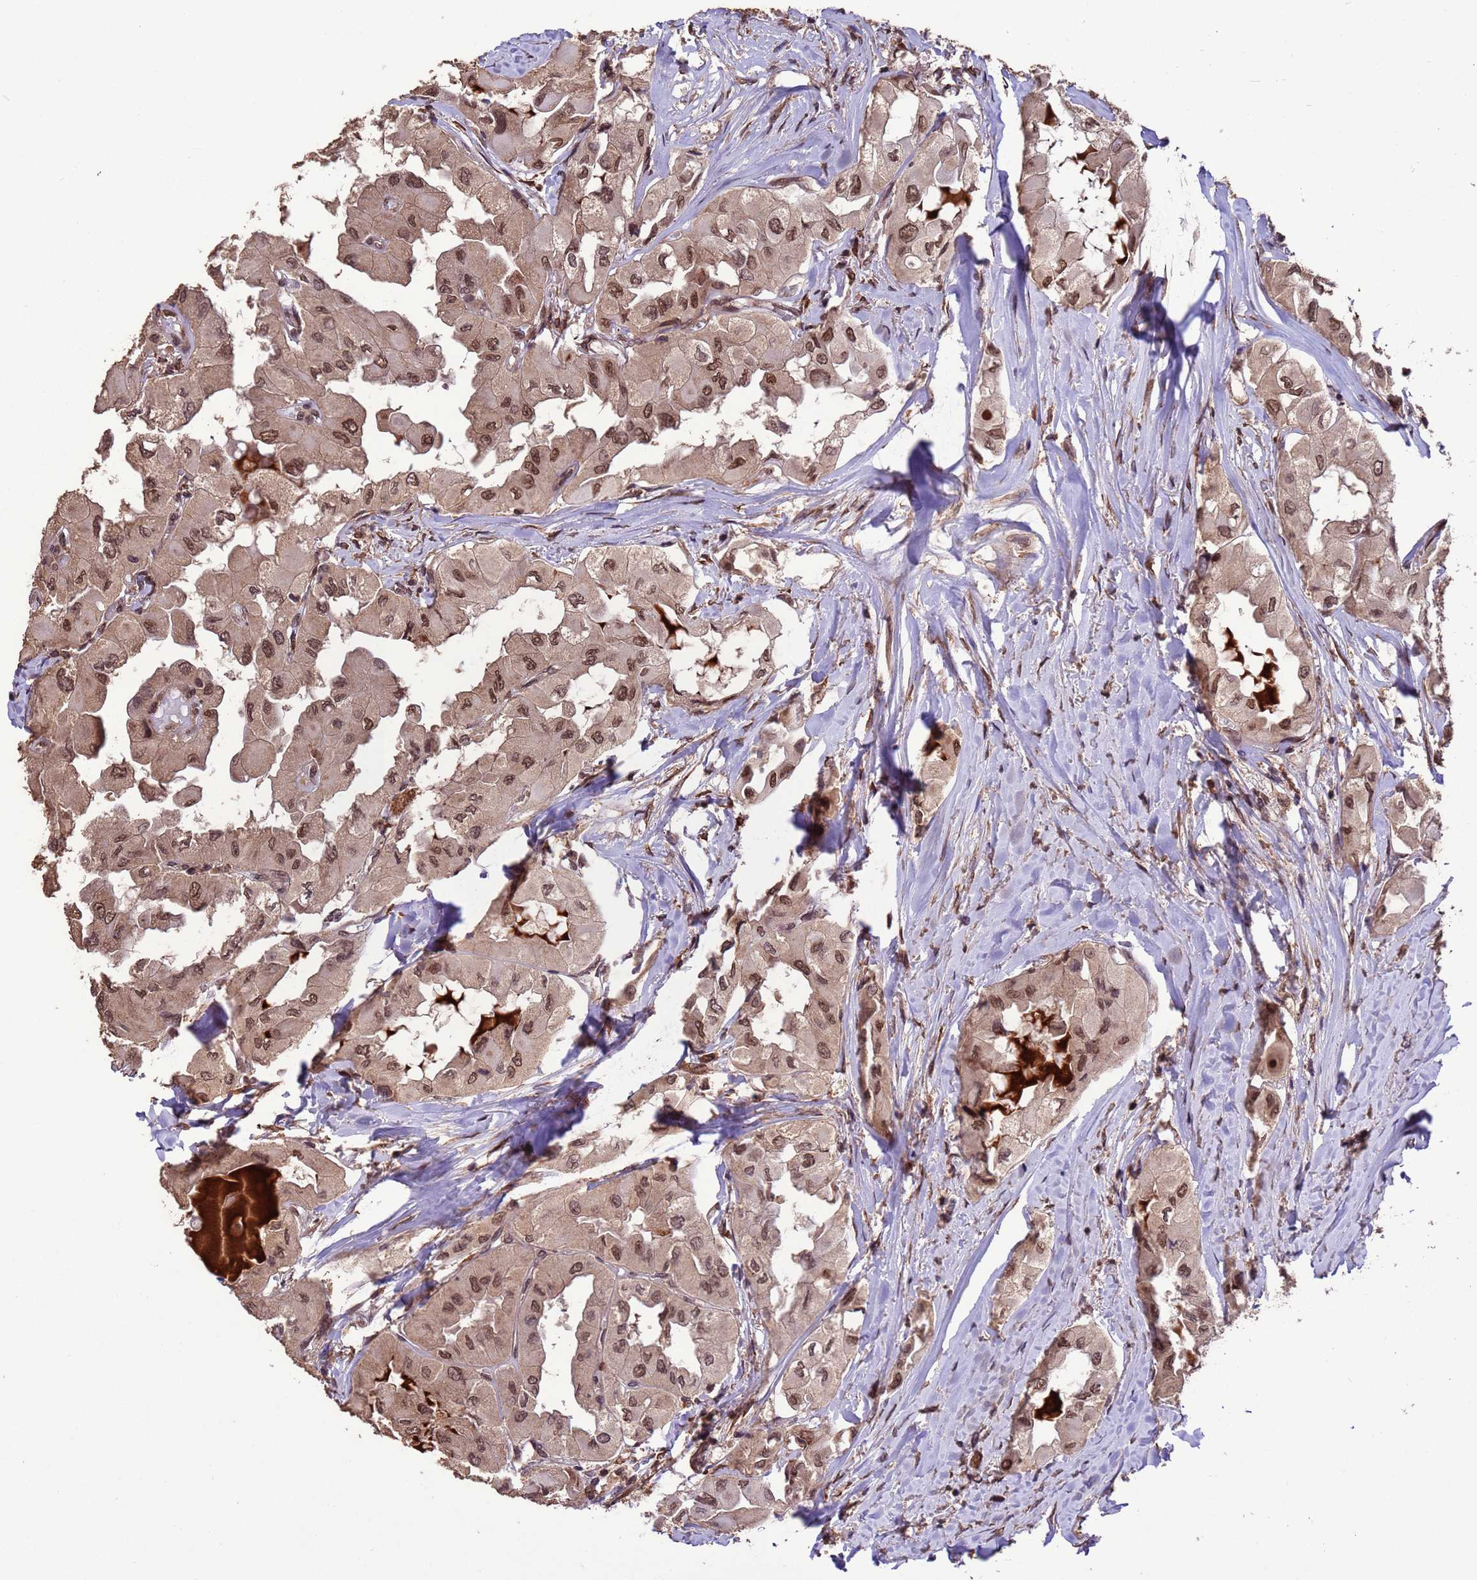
{"staining": {"intensity": "moderate", "quantity": ">75%", "location": "nuclear"}, "tissue": "thyroid cancer", "cell_type": "Tumor cells", "image_type": "cancer", "snomed": [{"axis": "morphology", "description": "Normal tissue, NOS"}, {"axis": "morphology", "description": "Papillary adenocarcinoma, NOS"}, {"axis": "topography", "description": "Thyroid gland"}], "caption": "A brown stain labels moderate nuclear expression of a protein in human thyroid papillary adenocarcinoma tumor cells. The staining was performed using DAB, with brown indicating positive protein expression. Nuclei are stained blue with hematoxylin.", "gene": "VSTM4", "patient": {"sex": "female", "age": 59}}